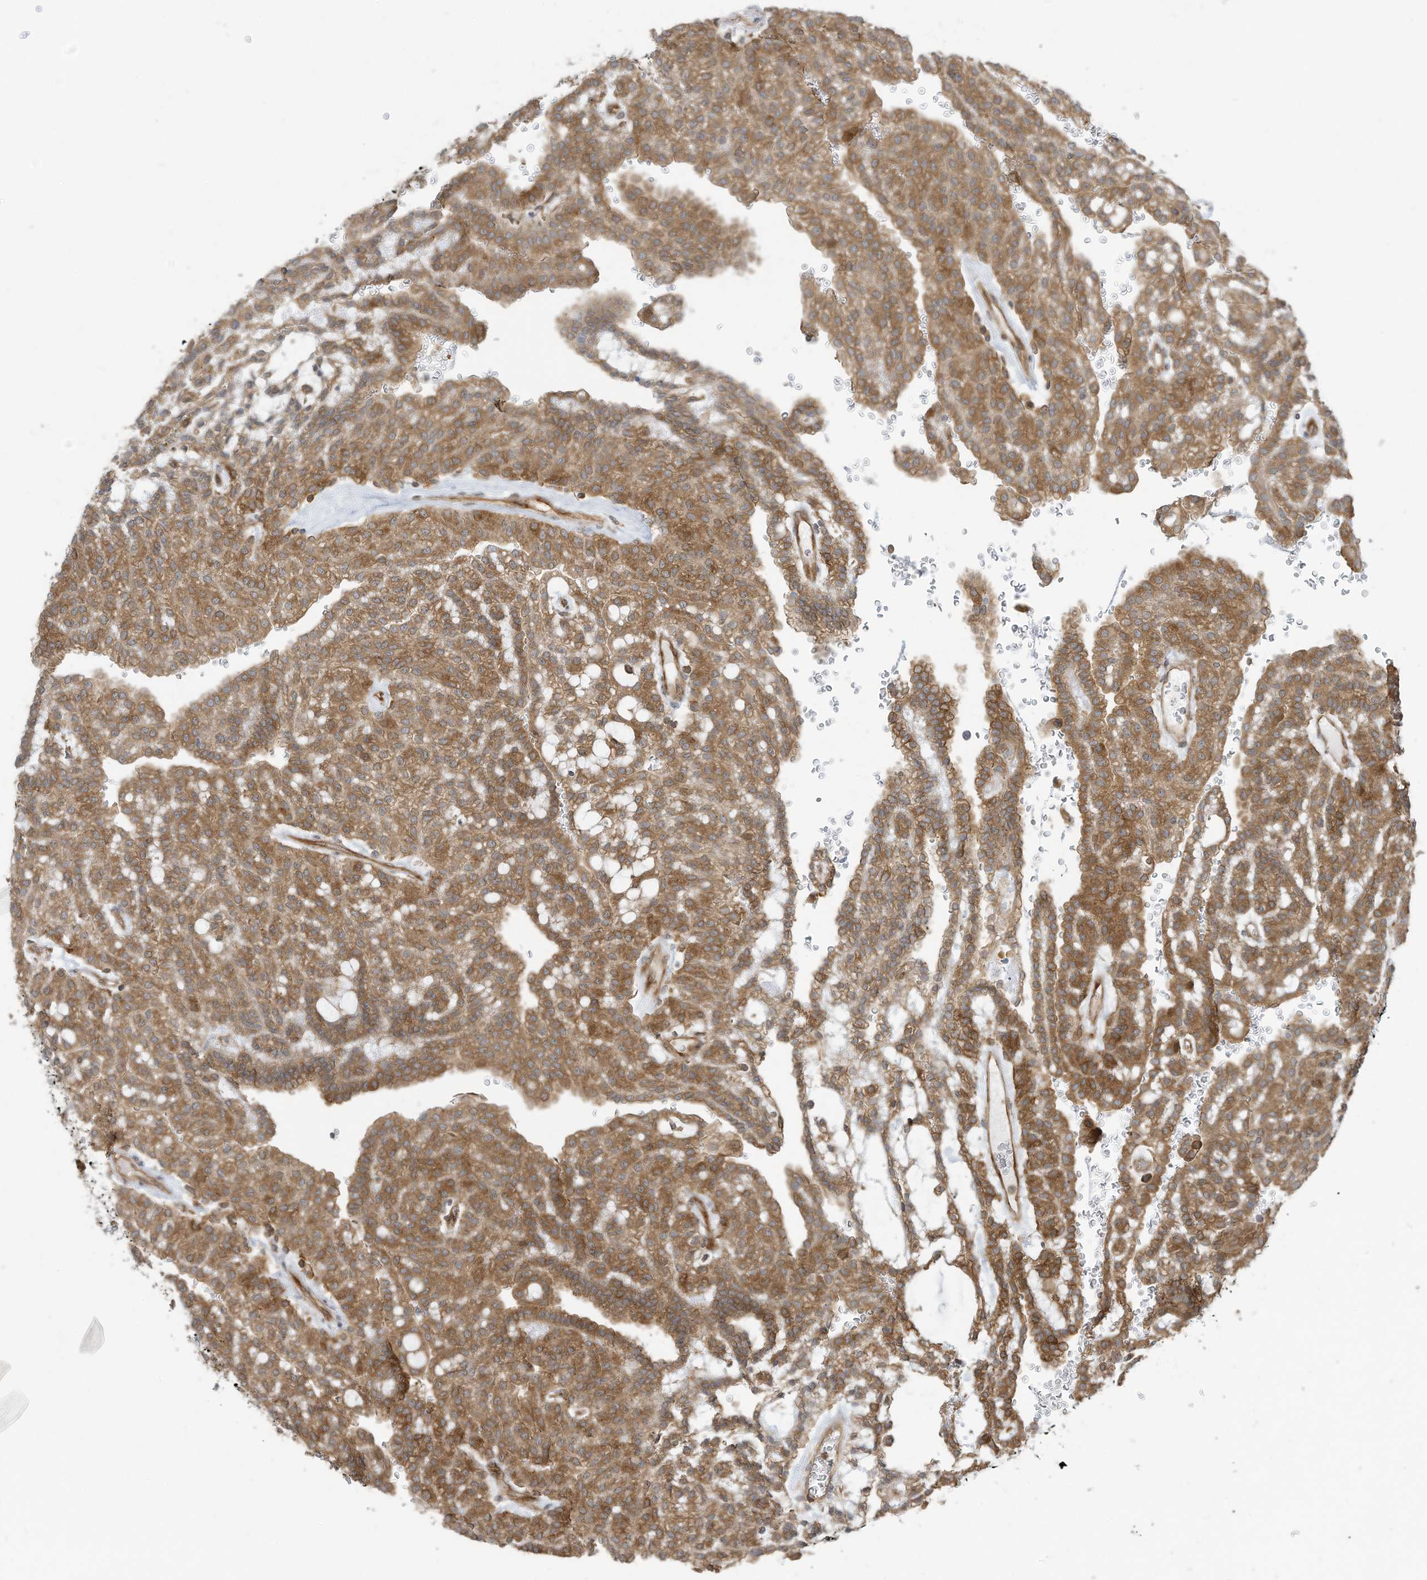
{"staining": {"intensity": "moderate", "quantity": ">75%", "location": "cytoplasmic/membranous"}, "tissue": "renal cancer", "cell_type": "Tumor cells", "image_type": "cancer", "snomed": [{"axis": "morphology", "description": "Adenocarcinoma, NOS"}, {"axis": "topography", "description": "Kidney"}], "caption": "IHC histopathology image of neoplastic tissue: human adenocarcinoma (renal) stained using immunohistochemistry displays medium levels of moderate protein expression localized specifically in the cytoplasmic/membranous of tumor cells, appearing as a cytoplasmic/membranous brown color.", "gene": "USE1", "patient": {"sex": "male", "age": 63}}